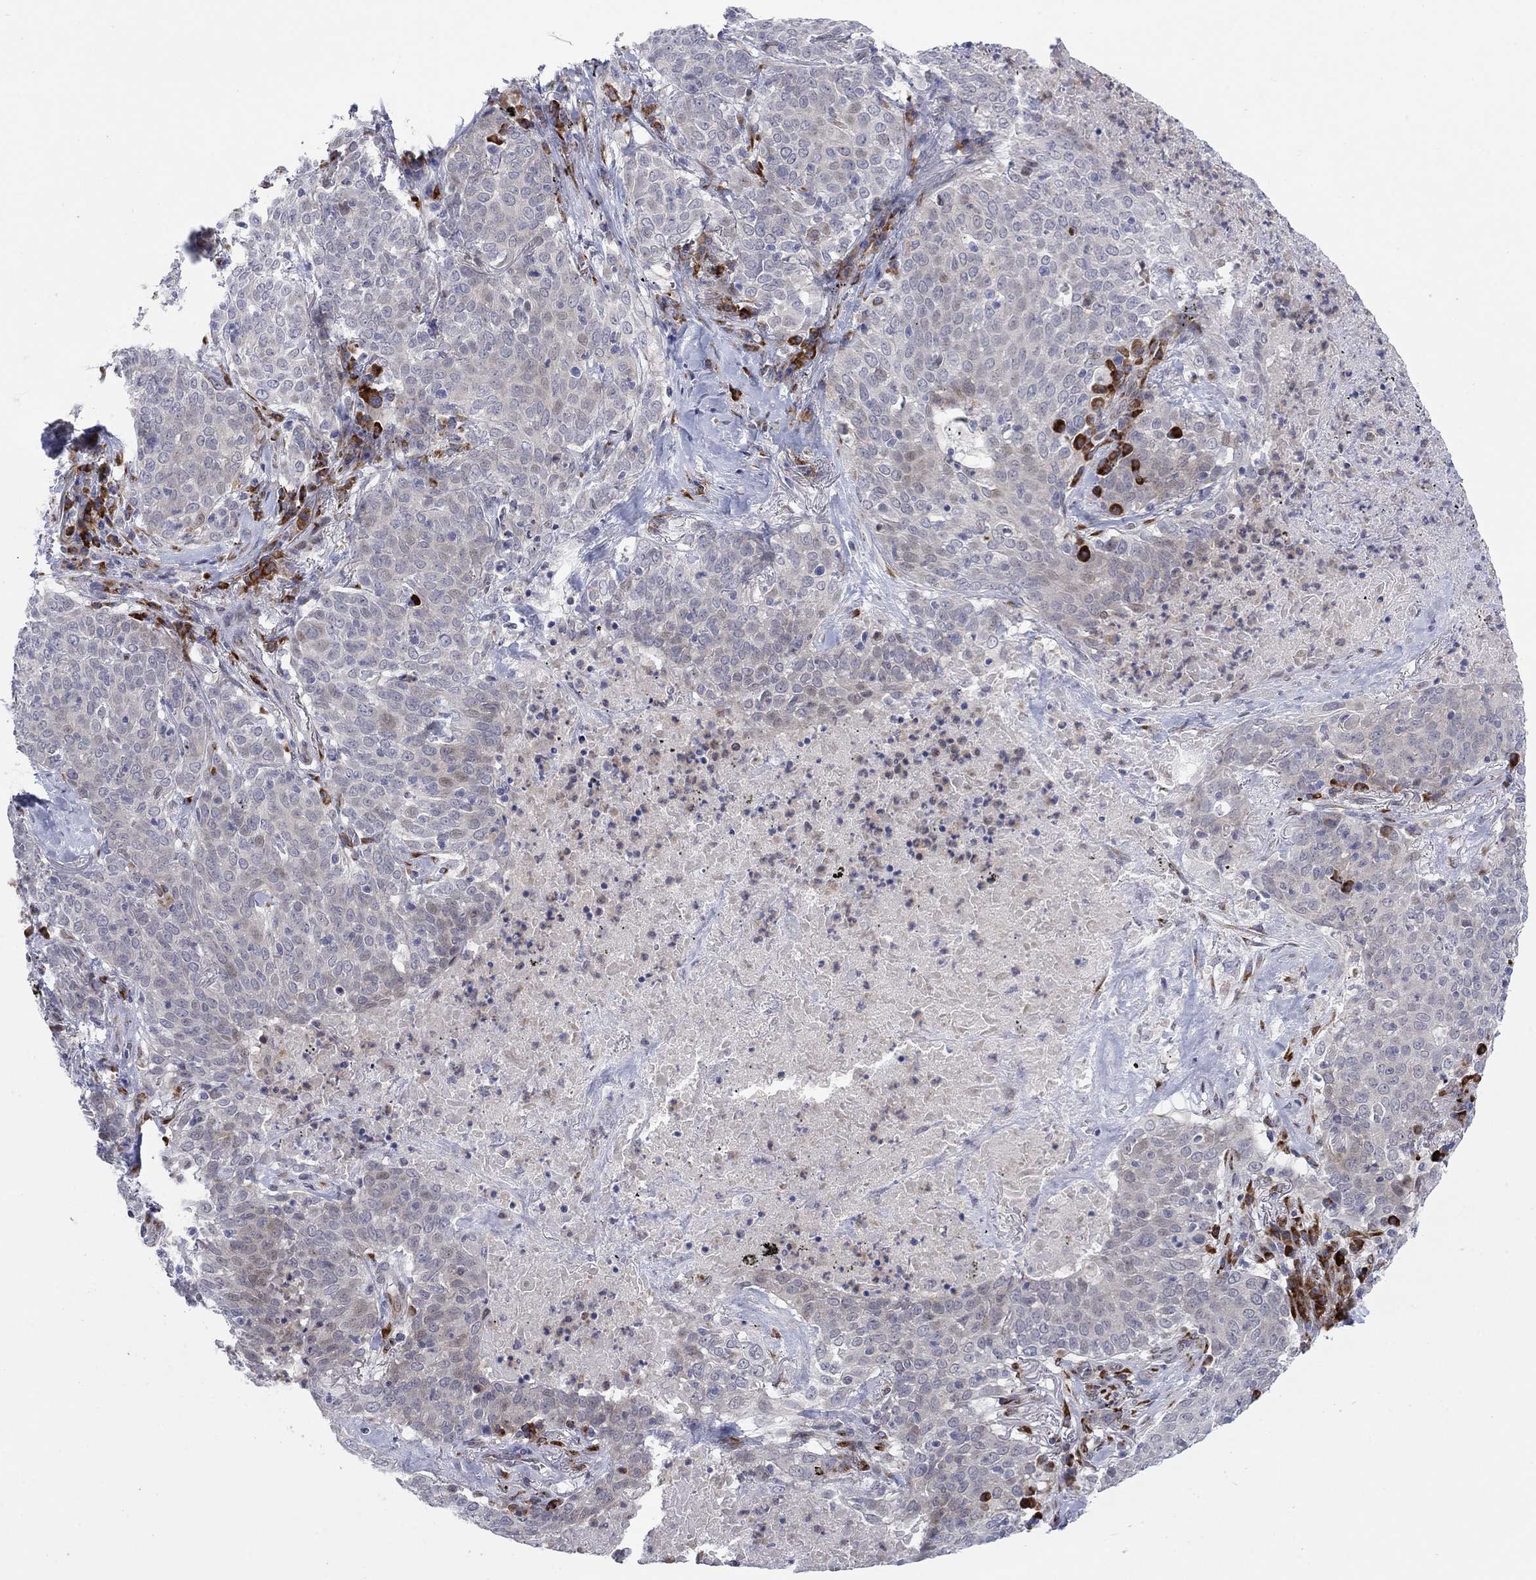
{"staining": {"intensity": "negative", "quantity": "none", "location": "none"}, "tissue": "lung cancer", "cell_type": "Tumor cells", "image_type": "cancer", "snomed": [{"axis": "morphology", "description": "Squamous cell carcinoma, NOS"}, {"axis": "topography", "description": "Lung"}], "caption": "Immunohistochemistry image of lung cancer (squamous cell carcinoma) stained for a protein (brown), which reveals no positivity in tumor cells.", "gene": "TTC21B", "patient": {"sex": "male", "age": 82}}